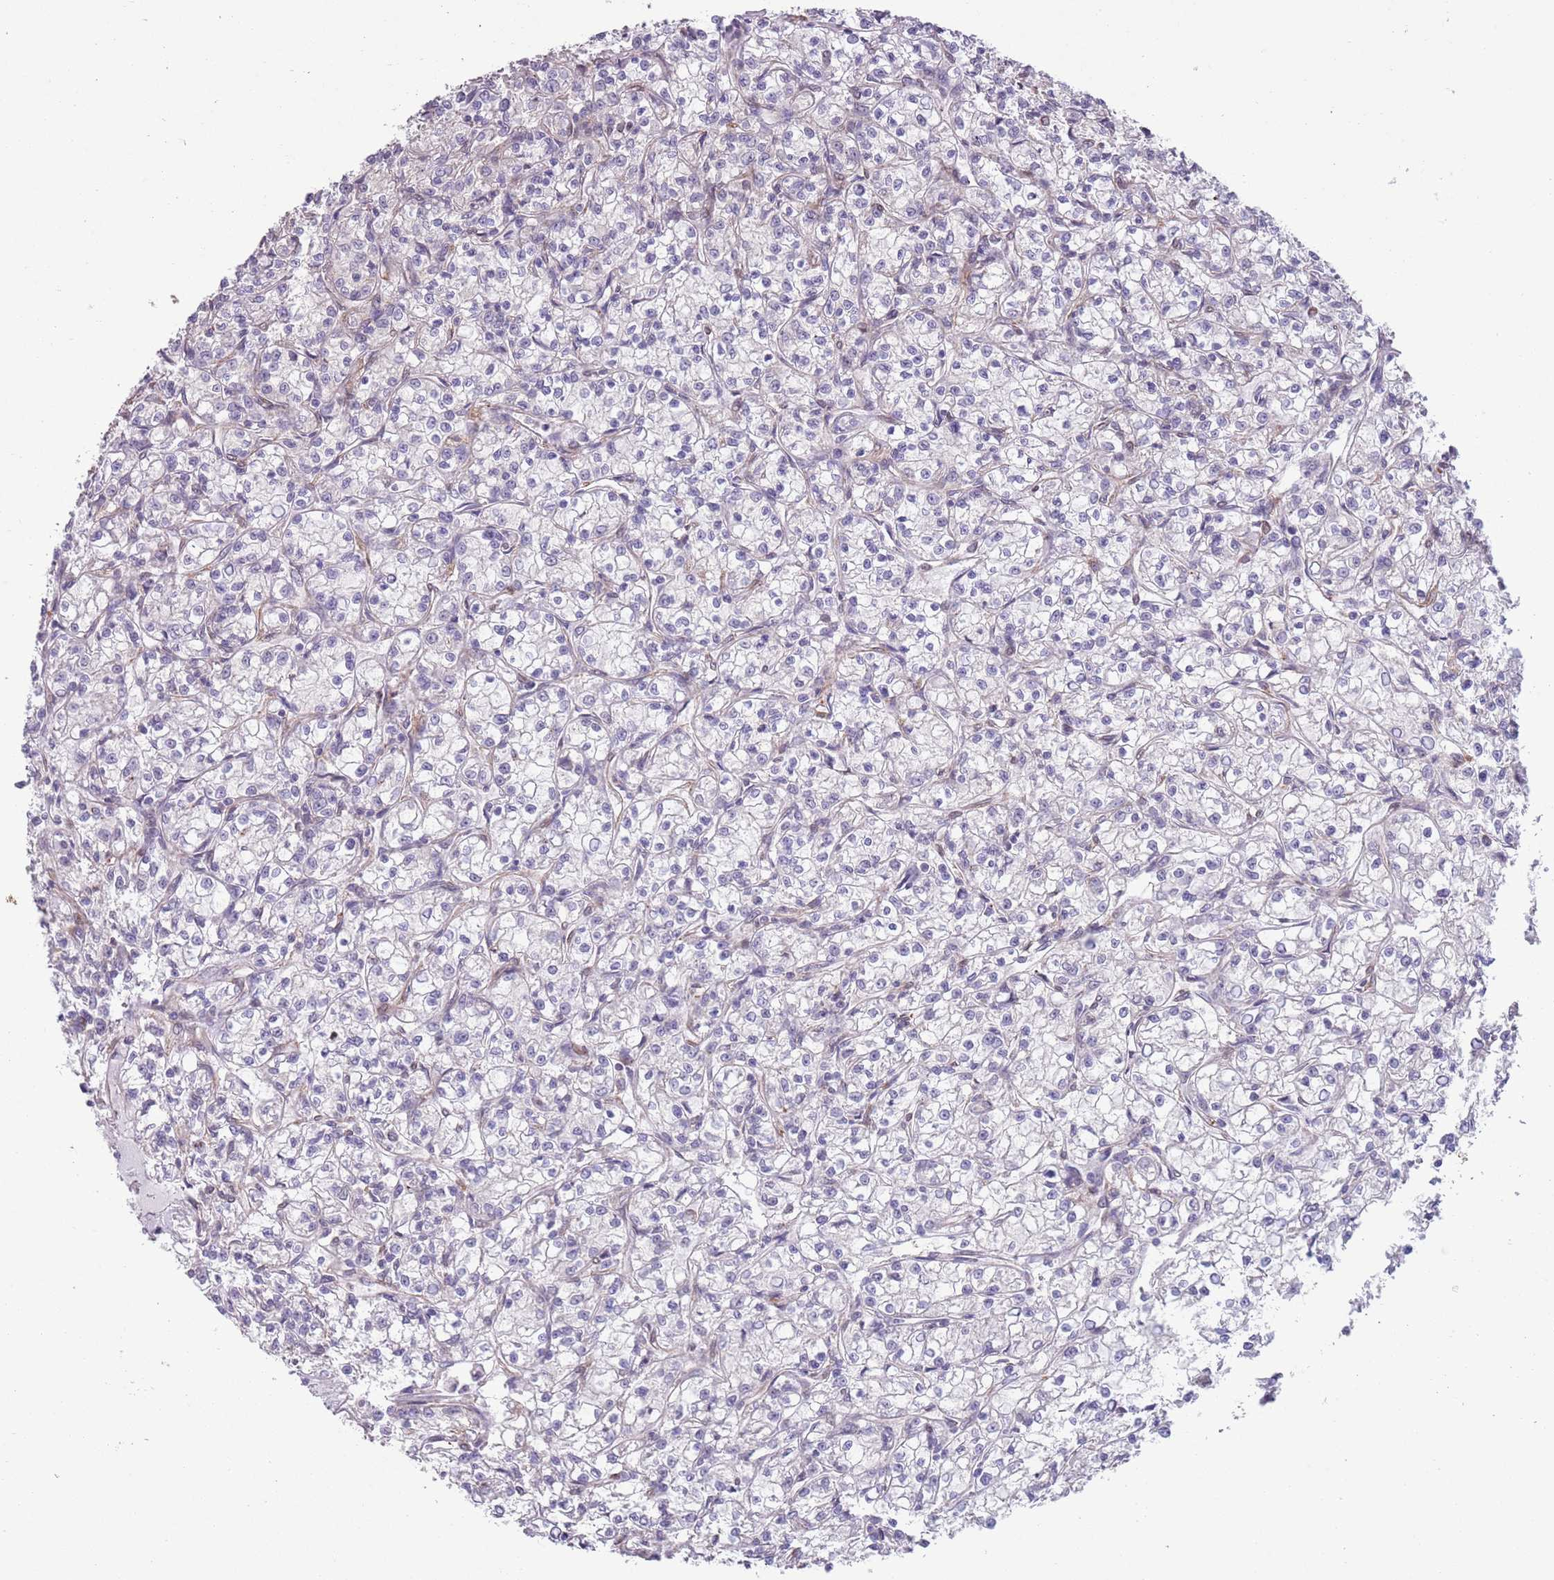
{"staining": {"intensity": "negative", "quantity": "none", "location": "none"}, "tissue": "renal cancer", "cell_type": "Tumor cells", "image_type": "cancer", "snomed": [{"axis": "morphology", "description": "Adenocarcinoma, NOS"}, {"axis": "topography", "description": "Kidney"}], "caption": "This is an immunohistochemistry (IHC) photomicrograph of renal adenocarcinoma. There is no staining in tumor cells.", "gene": "CREBZF", "patient": {"sex": "female", "age": 59}}